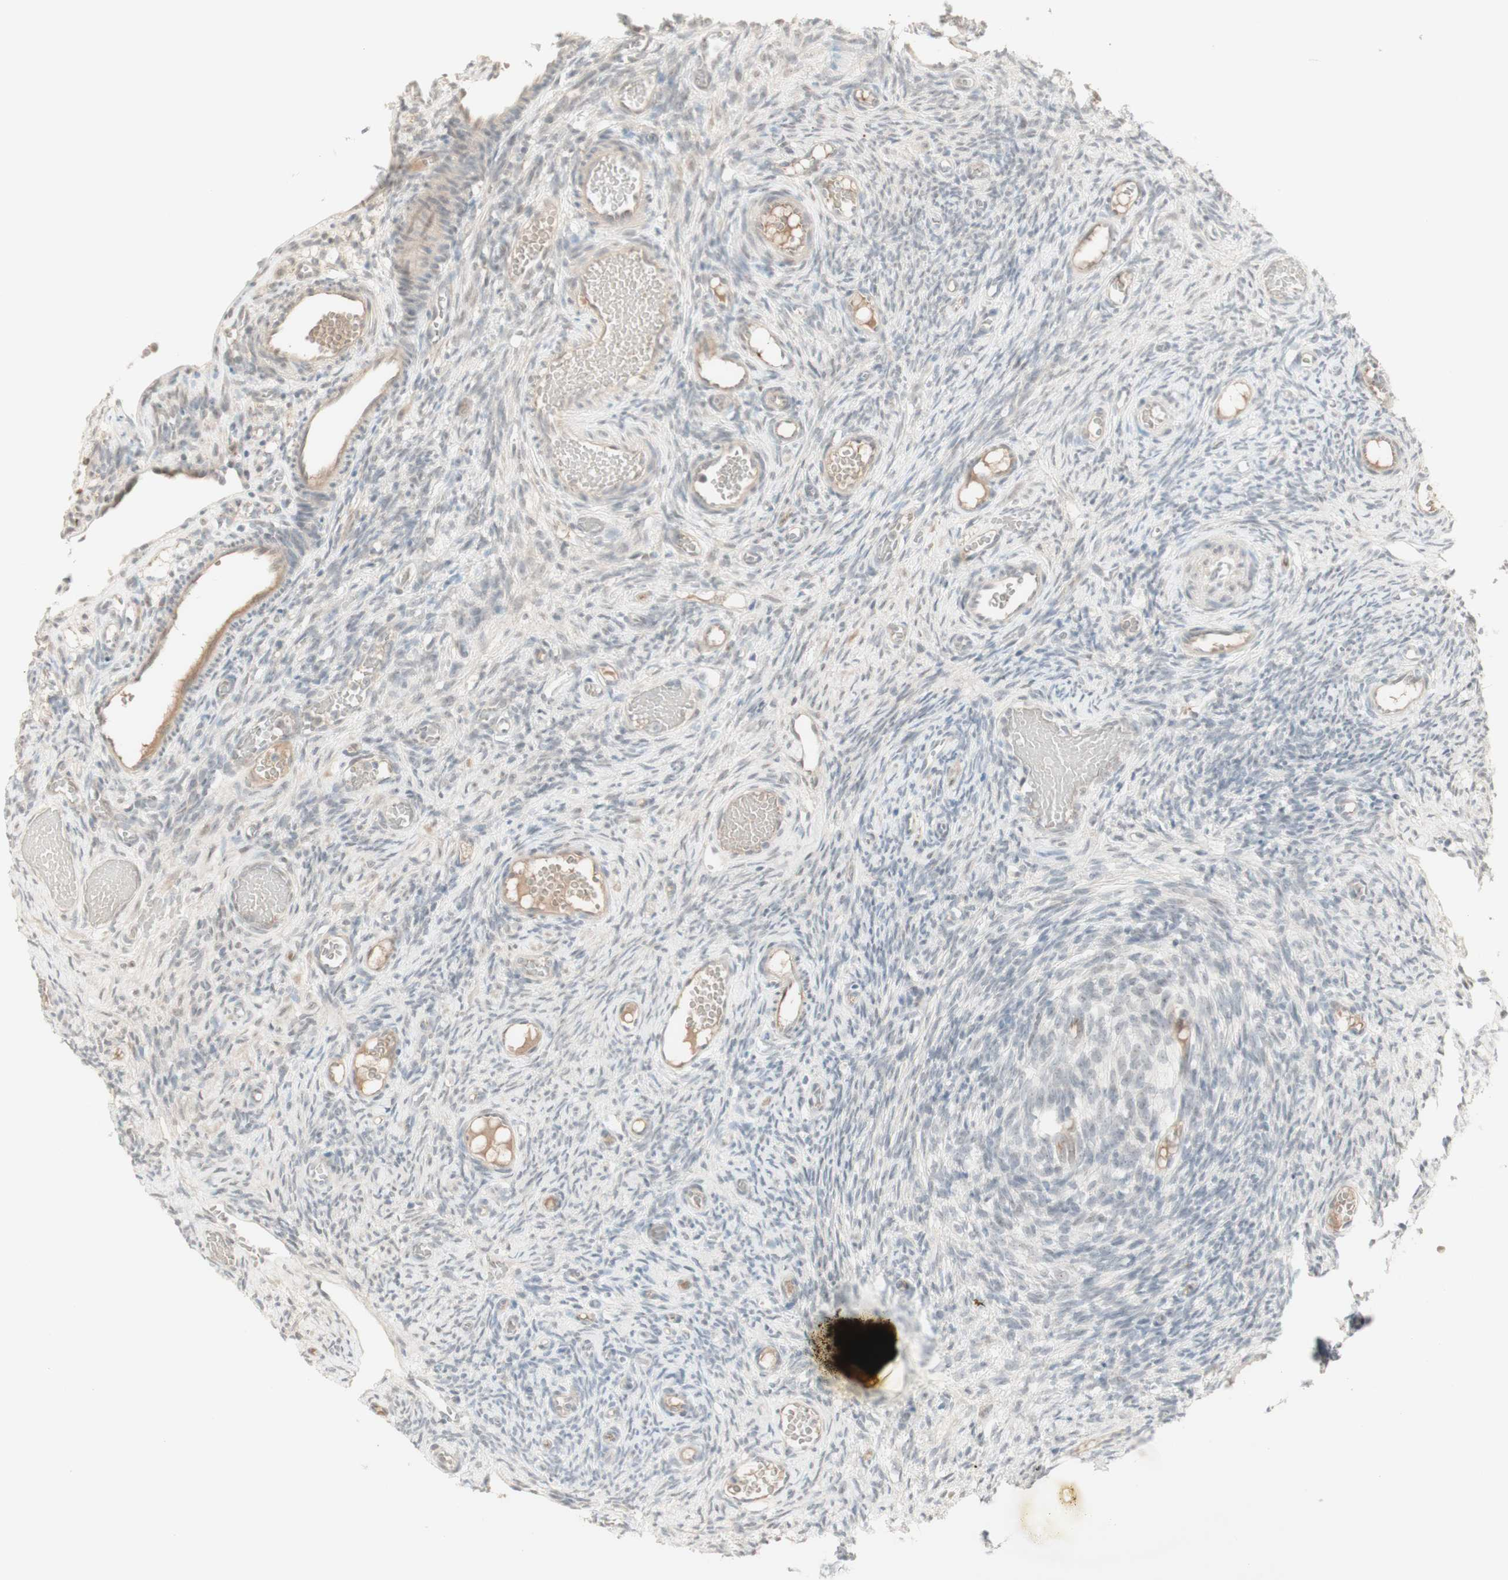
{"staining": {"intensity": "negative", "quantity": "none", "location": "none"}, "tissue": "ovary", "cell_type": "Ovarian stroma cells", "image_type": "normal", "snomed": [{"axis": "morphology", "description": "Normal tissue, NOS"}, {"axis": "topography", "description": "Ovary"}], "caption": "Immunohistochemistry photomicrograph of benign human ovary stained for a protein (brown), which exhibits no staining in ovarian stroma cells.", "gene": "PLCD4", "patient": {"sex": "female", "age": 35}}